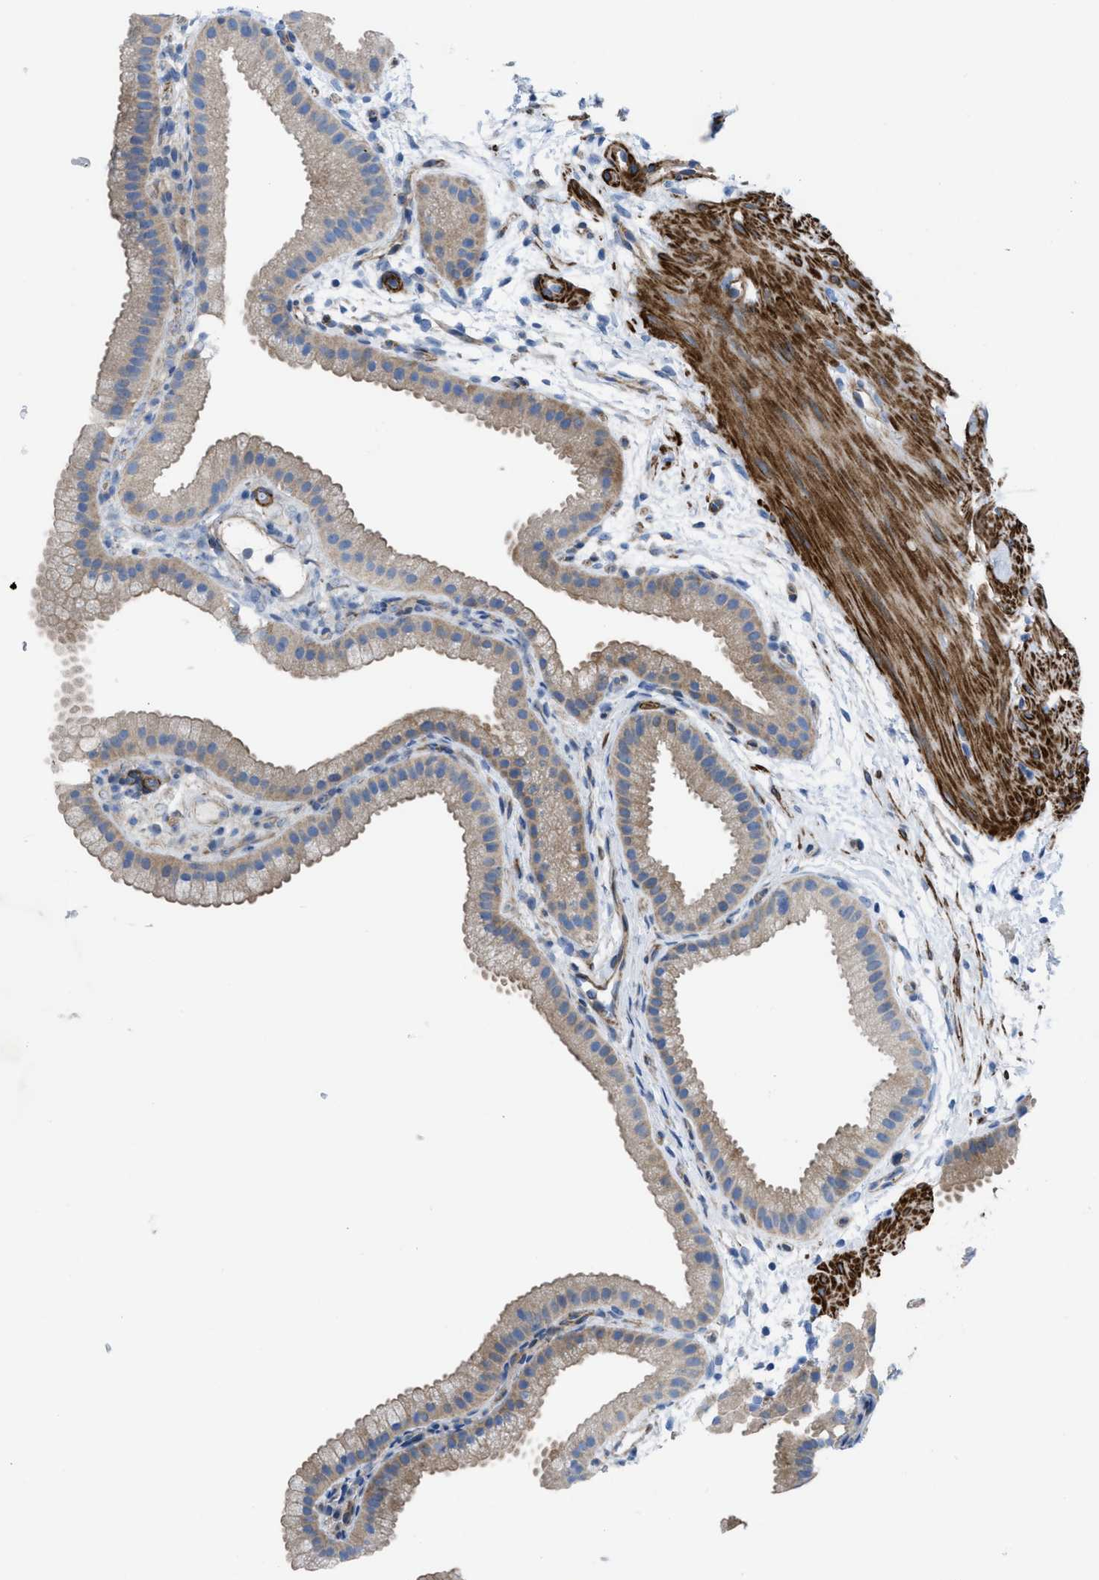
{"staining": {"intensity": "weak", "quantity": "25%-75%", "location": "cytoplasmic/membranous"}, "tissue": "gallbladder", "cell_type": "Glandular cells", "image_type": "normal", "snomed": [{"axis": "morphology", "description": "Normal tissue, NOS"}, {"axis": "topography", "description": "Gallbladder"}], "caption": "IHC of normal gallbladder reveals low levels of weak cytoplasmic/membranous positivity in approximately 25%-75% of glandular cells. (DAB (3,3'-diaminobenzidine) = brown stain, brightfield microscopy at high magnification).", "gene": "KCNH7", "patient": {"sex": "female", "age": 64}}